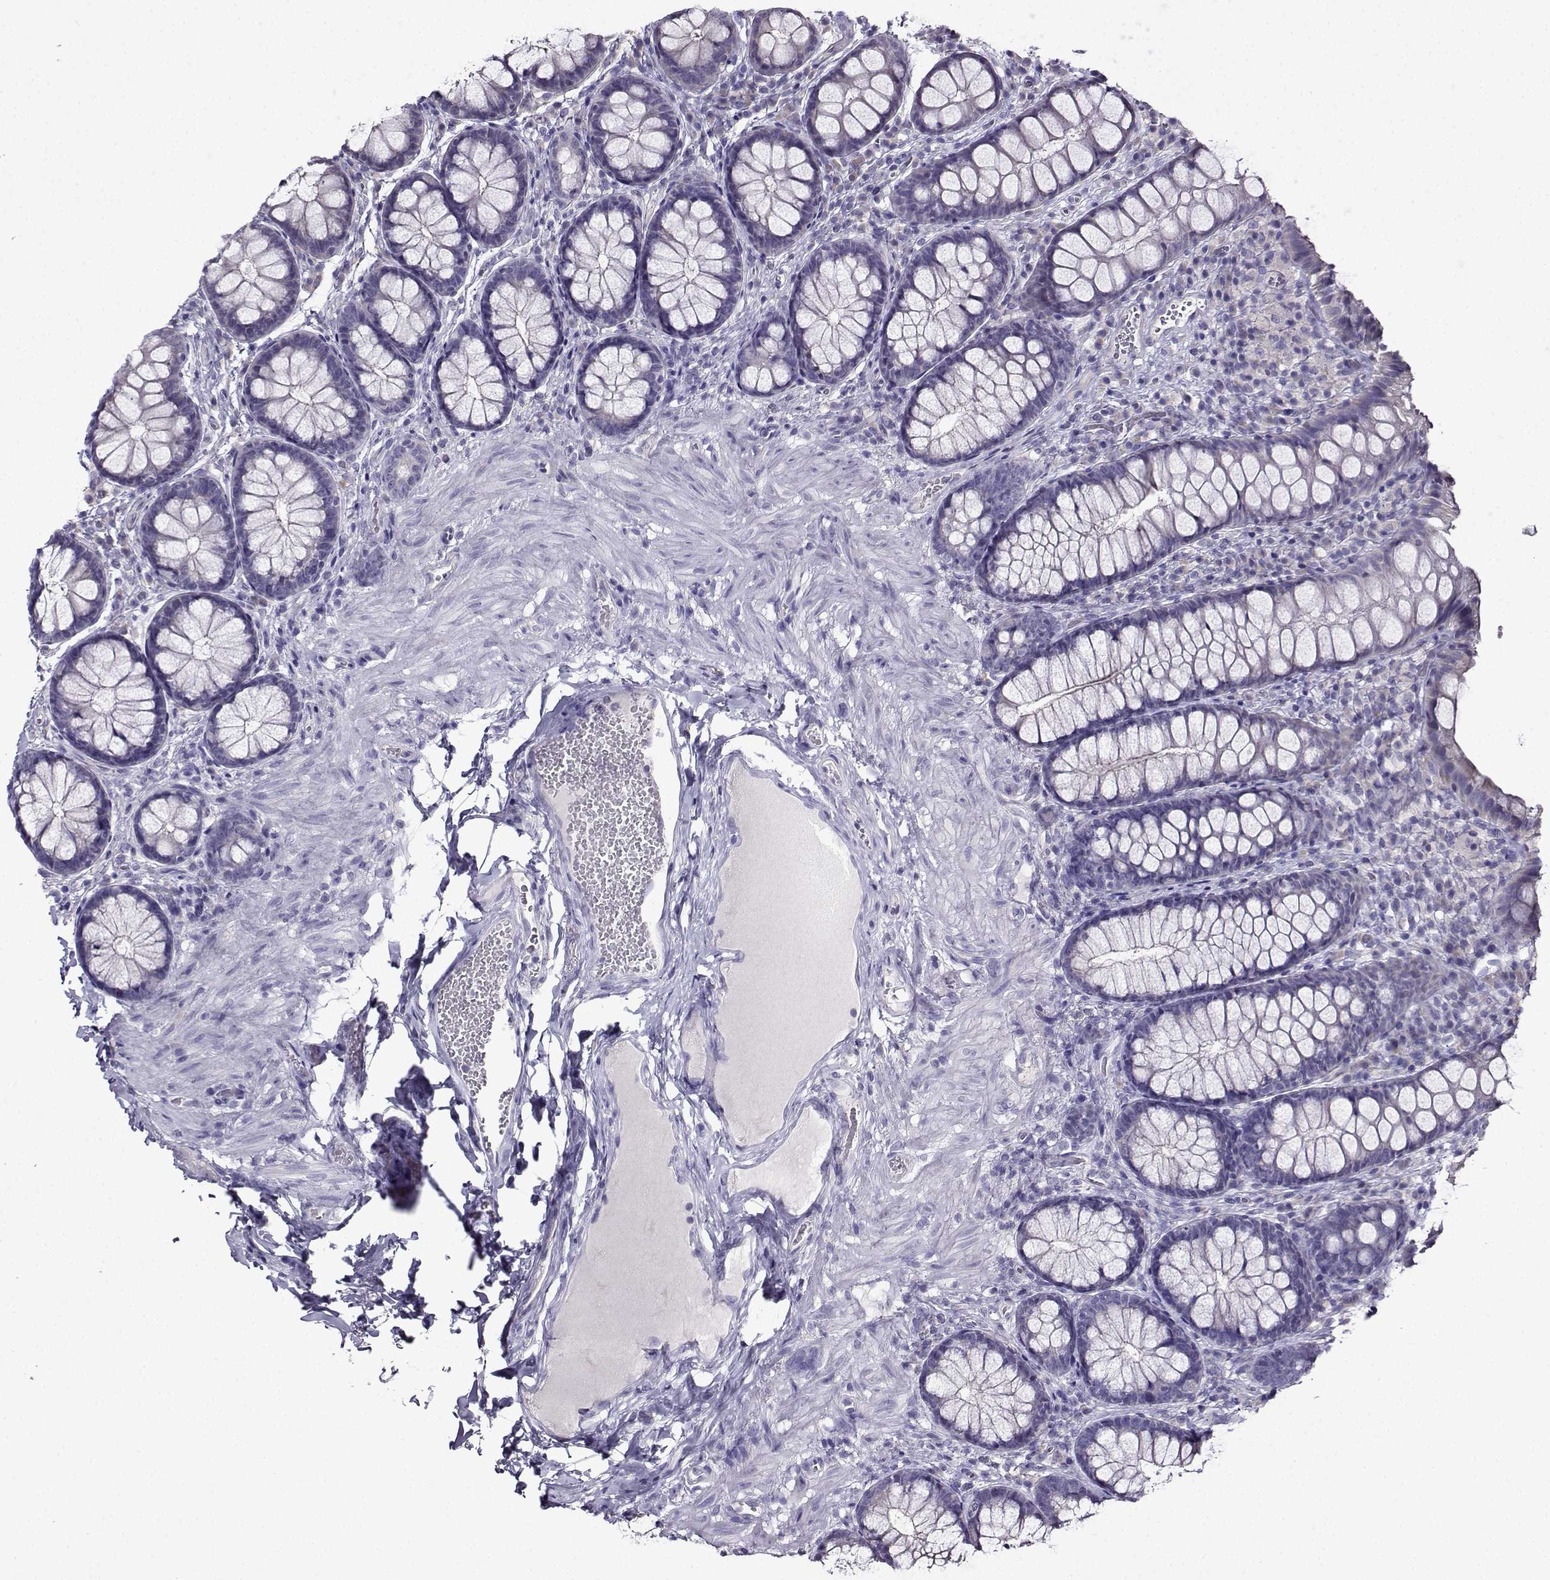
{"staining": {"intensity": "negative", "quantity": "none", "location": "none"}, "tissue": "colon", "cell_type": "Endothelial cells", "image_type": "normal", "snomed": [{"axis": "morphology", "description": "Normal tissue, NOS"}, {"axis": "topography", "description": "Colon"}], "caption": "Endothelial cells show no significant protein staining in normal colon. (DAB (3,3'-diaminobenzidine) immunohistochemistry with hematoxylin counter stain).", "gene": "TMEM266", "patient": {"sex": "female", "age": 86}}